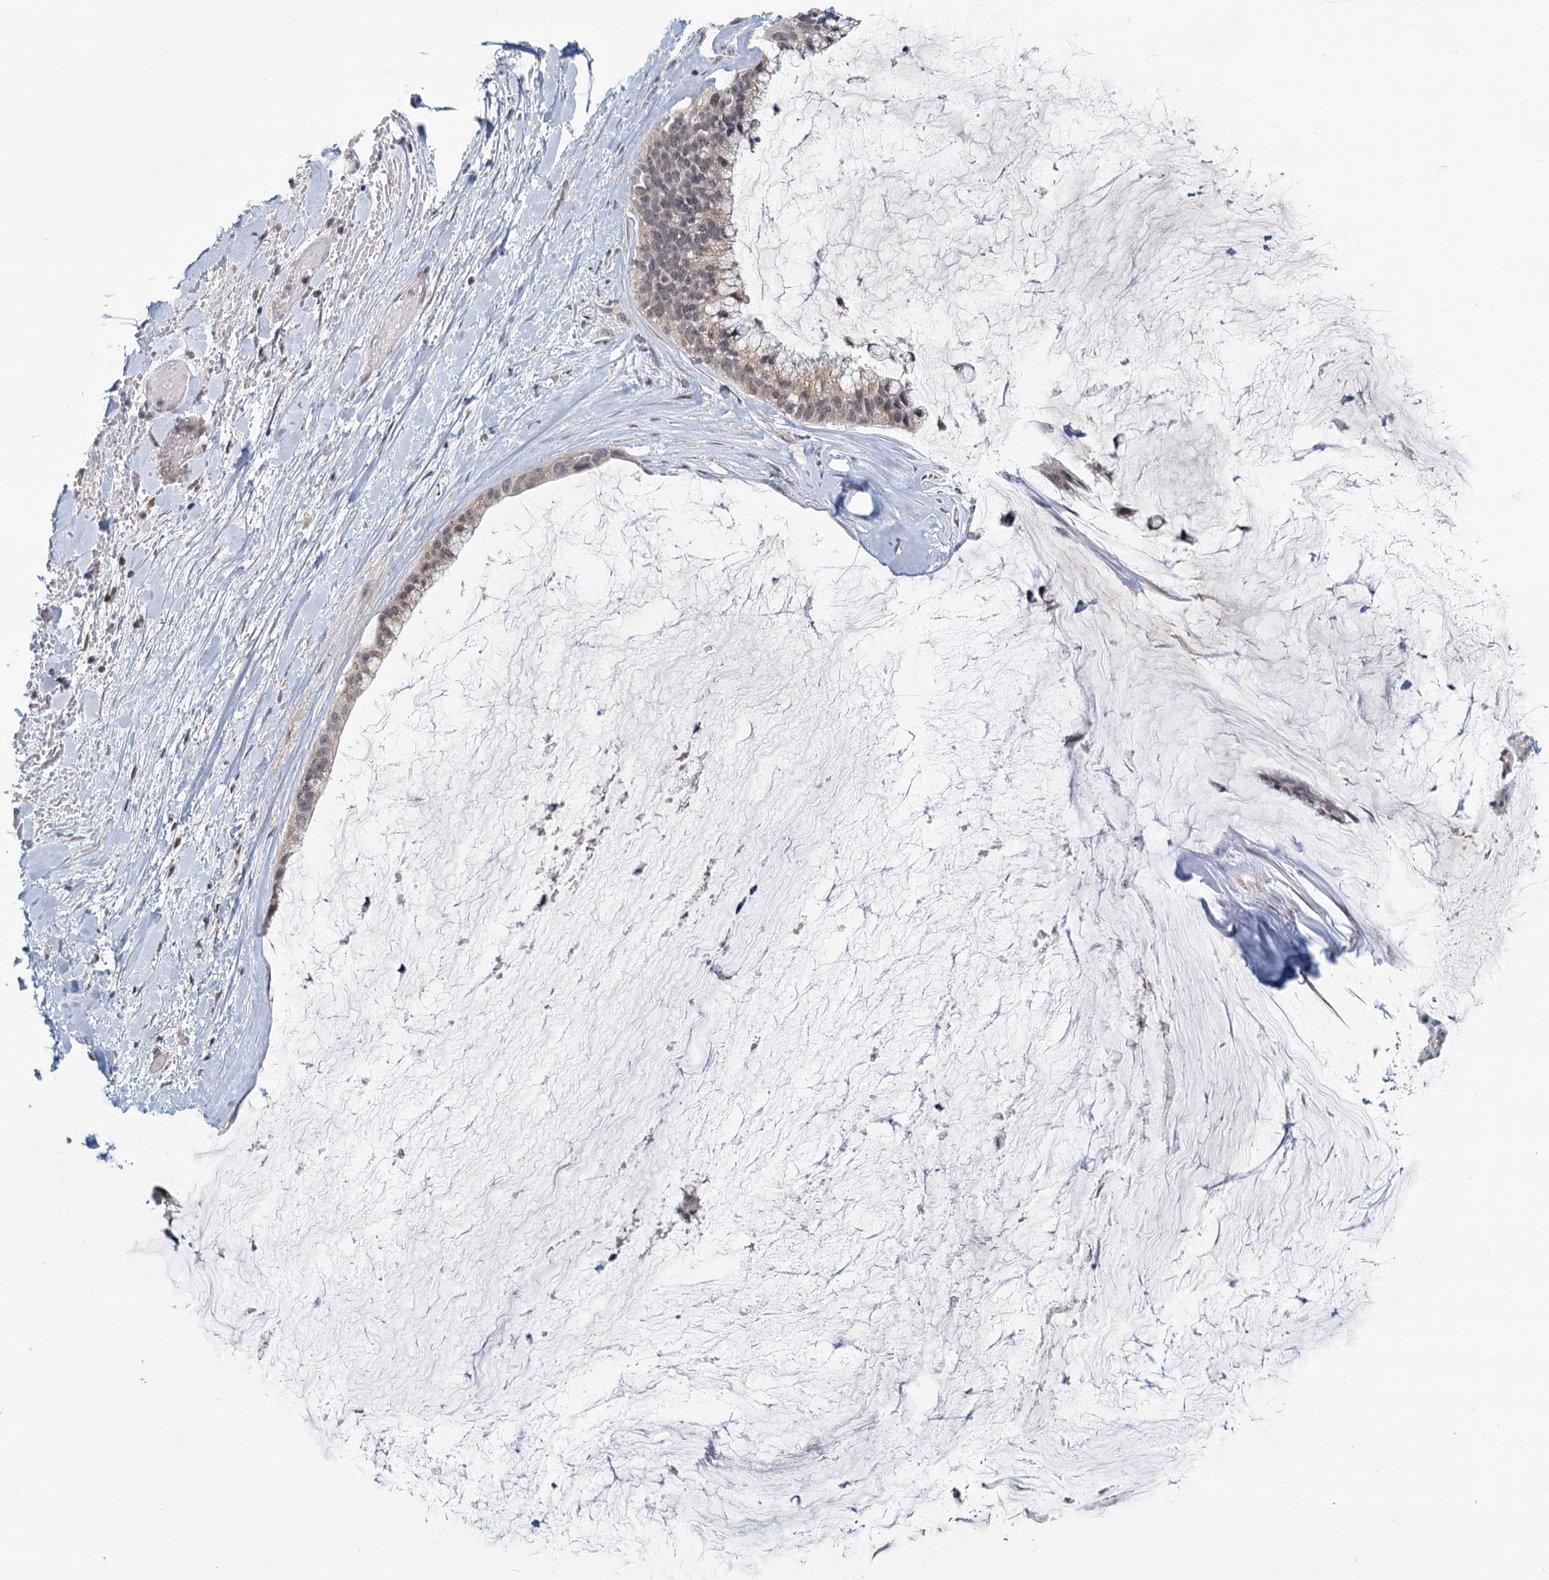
{"staining": {"intensity": "weak", "quantity": "<25%", "location": "cytoplasmic/membranous"}, "tissue": "ovarian cancer", "cell_type": "Tumor cells", "image_type": "cancer", "snomed": [{"axis": "morphology", "description": "Cystadenocarcinoma, mucinous, NOS"}, {"axis": "topography", "description": "Ovary"}], "caption": "A histopathology image of ovarian mucinous cystadenocarcinoma stained for a protein exhibits no brown staining in tumor cells.", "gene": "STAP1", "patient": {"sex": "female", "age": 39}}